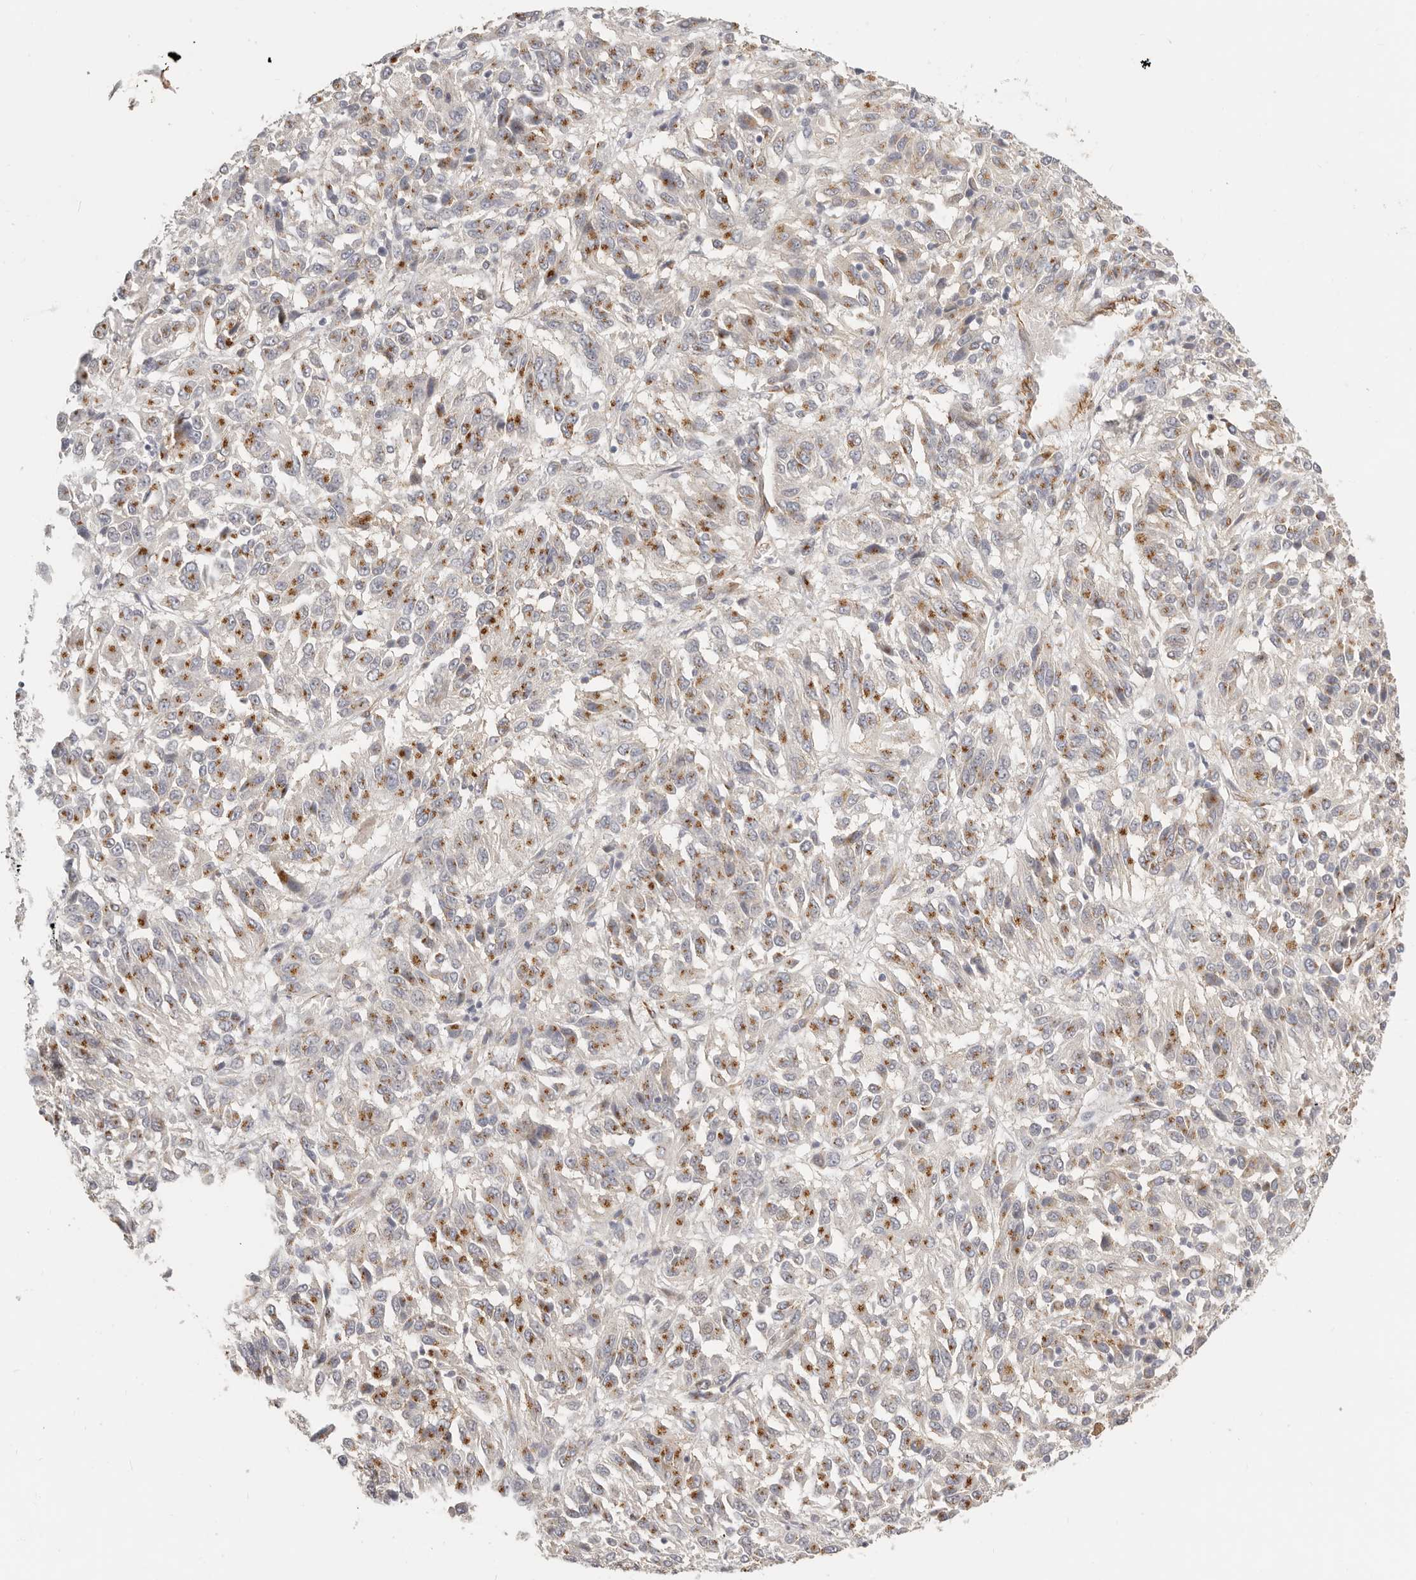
{"staining": {"intensity": "moderate", "quantity": "25%-75%", "location": "cytoplasmic/membranous"}, "tissue": "melanoma", "cell_type": "Tumor cells", "image_type": "cancer", "snomed": [{"axis": "morphology", "description": "Malignant melanoma, Metastatic site"}, {"axis": "topography", "description": "Lung"}], "caption": "Immunohistochemistry (IHC) photomicrograph of human malignant melanoma (metastatic site) stained for a protein (brown), which shows medium levels of moderate cytoplasmic/membranous positivity in about 25%-75% of tumor cells.", "gene": "RABAC1", "patient": {"sex": "male", "age": 64}}